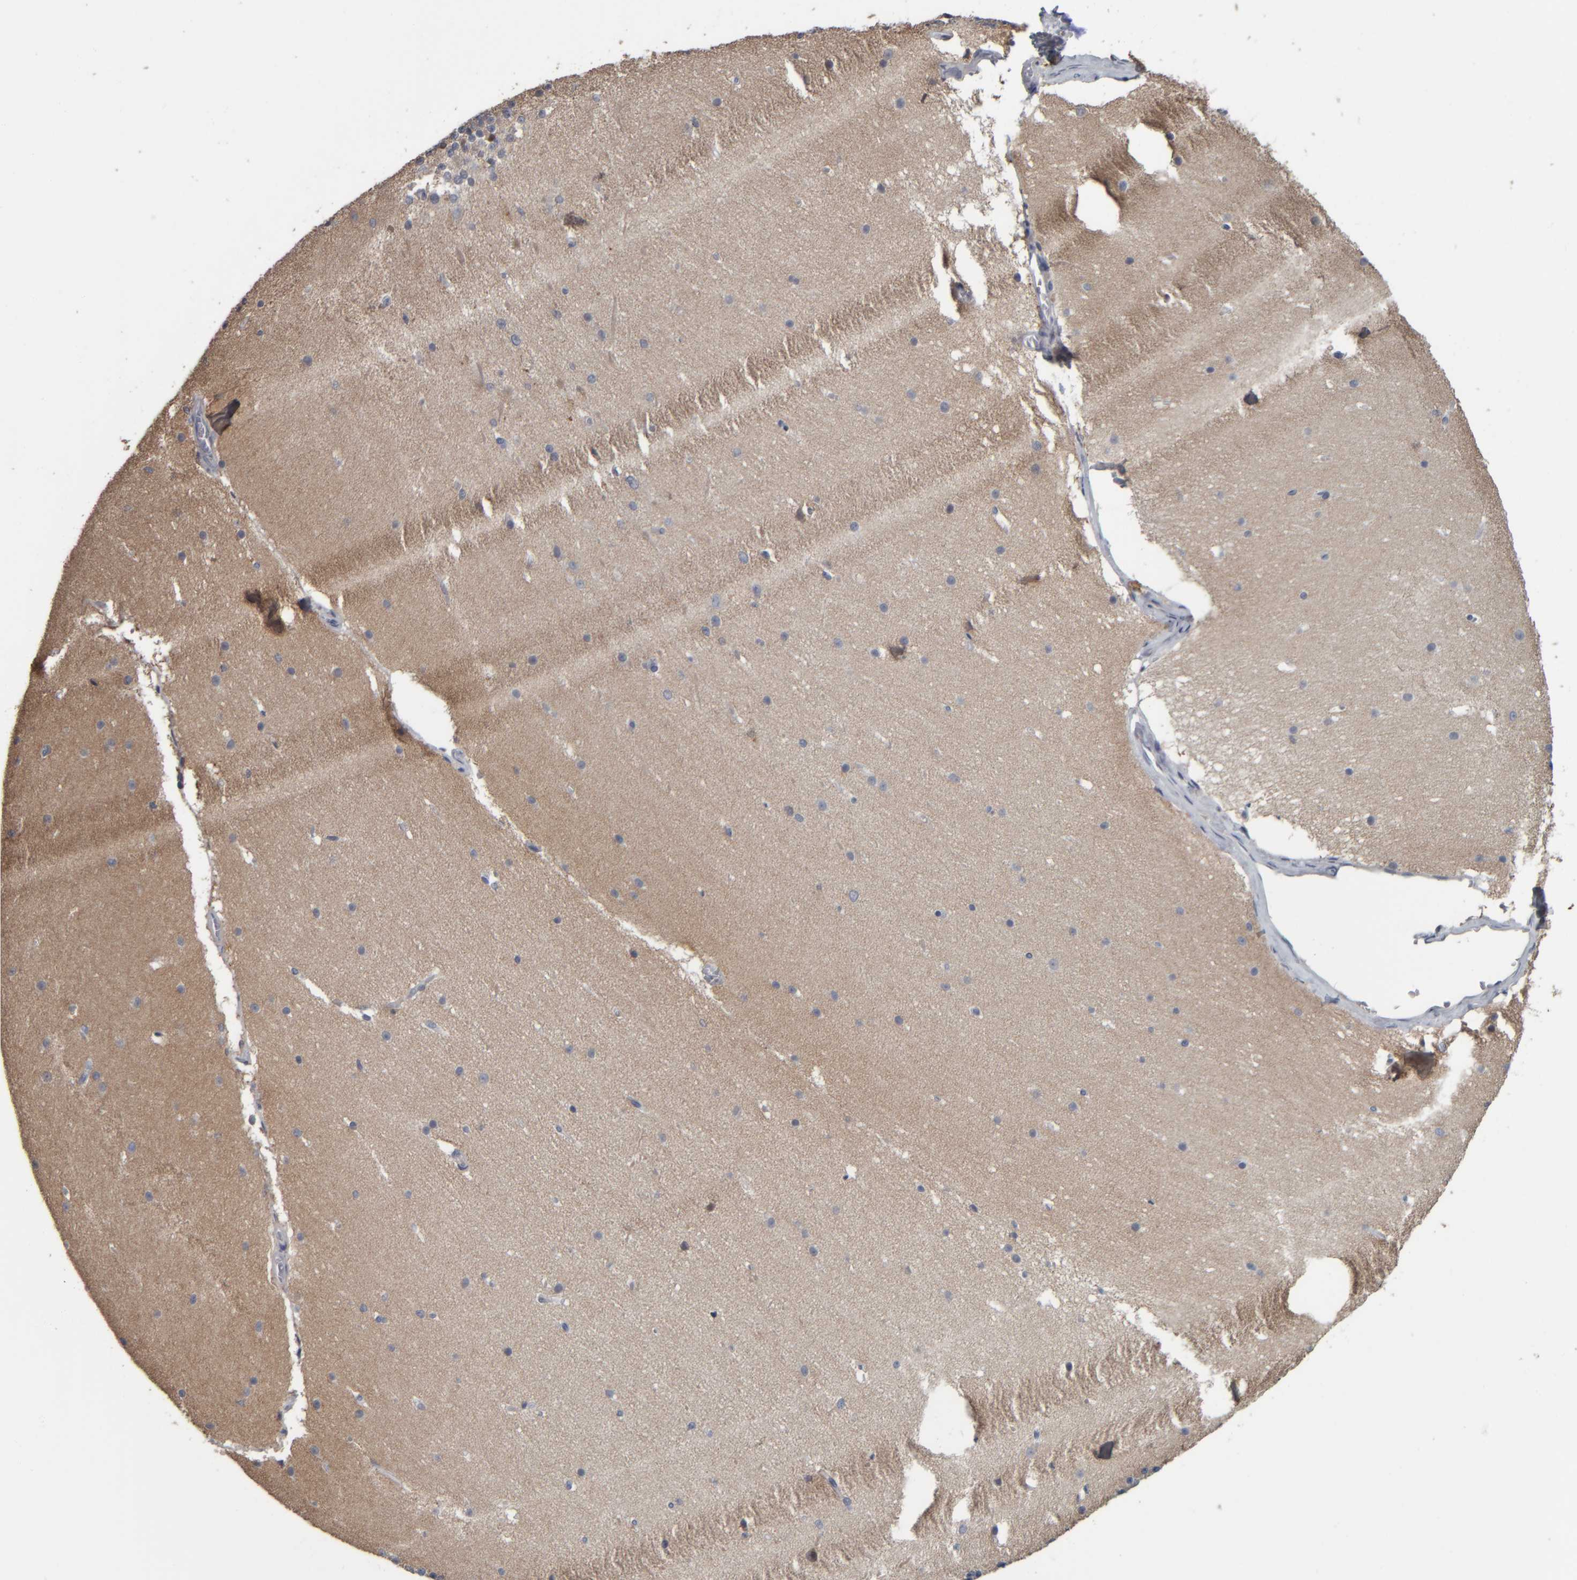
{"staining": {"intensity": "negative", "quantity": "none", "location": "none"}, "tissue": "cerebellum", "cell_type": "Cells in granular layer", "image_type": "normal", "snomed": [{"axis": "morphology", "description": "Normal tissue, NOS"}, {"axis": "topography", "description": "Cerebellum"}], "caption": "Image shows no significant protein expression in cells in granular layer of unremarkable cerebellum. (DAB (3,3'-diaminobenzidine) immunohistochemistry (IHC) with hematoxylin counter stain).", "gene": "CAVIN4", "patient": {"sex": "female", "age": 19}}